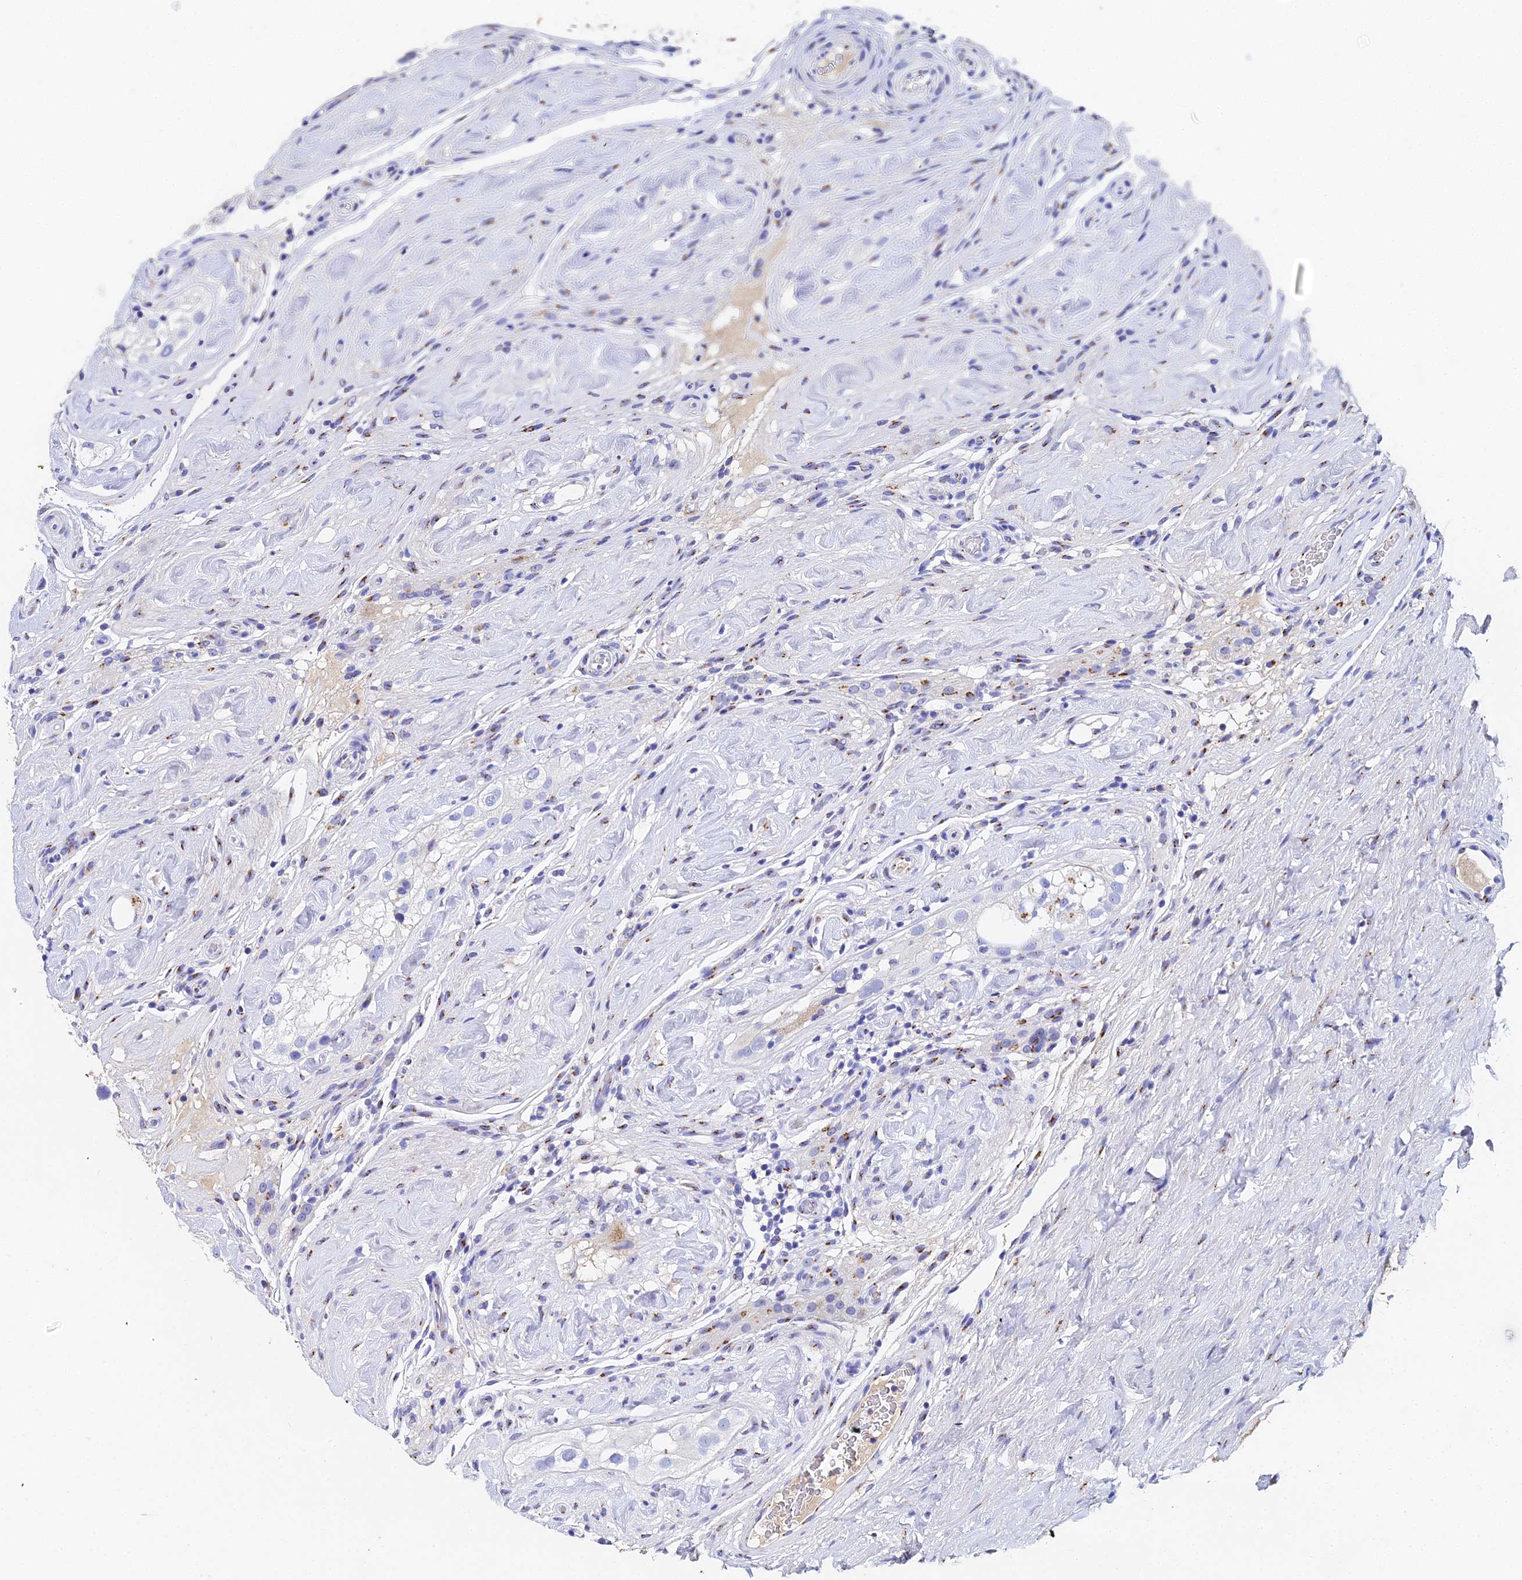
{"staining": {"intensity": "weak", "quantity": "<25%", "location": "cytoplasmic/membranous"}, "tissue": "testis cancer", "cell_type": "Tumor cells", "image_type": "cancer", "snomed": [{"axis": "morphology", "description": "Seminoma, NOS"}, {"axis": "topography", "description": "Testis"}], "caption": "Photomicrograph shows no significant protein expression in tumor cells of testis cancer.", "gene": "ENSG00000268674", "patient": {"sex": "male", "age": 46}}